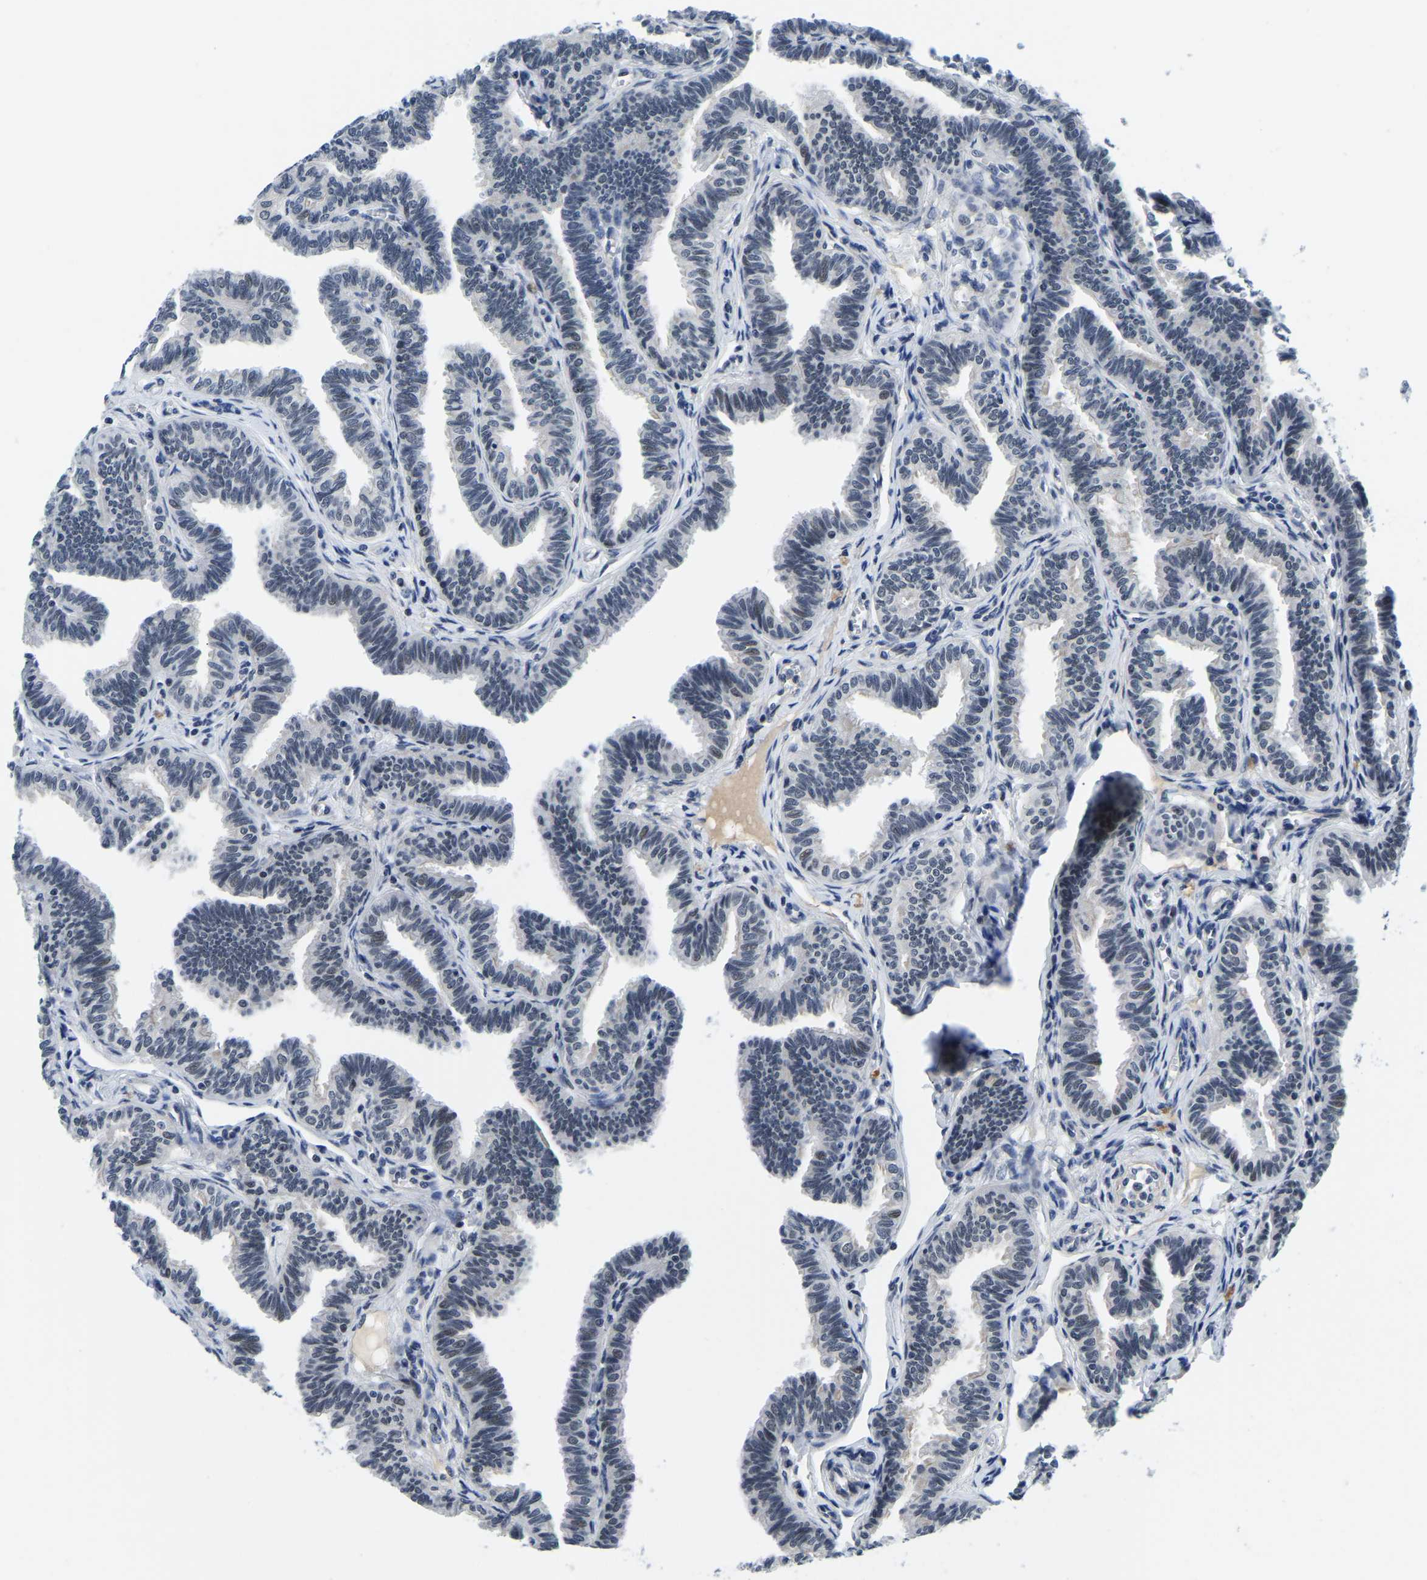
{"staining": {"intensity": "moderate", "quantity": "<25%", "location": "nuclear"}, "tissue": "fallopian tube", "cell_type": "Glandular cells", "image_type": "normal", "snomed": [{"axis": "morphology", "description": "Normal tissue, NOS"}, {"axis": "topography", "description": "Fallopian tube"}, {"axis": "topography", "description": "Ovary"}], "caption": "Brown immunohistochemical staining in normal human fallopian tube reveals moderate nuclear positivity in about <25% of glandular cells.", "gene": "POLDIP3", "patient": {"sex": "female", "age": 23}}